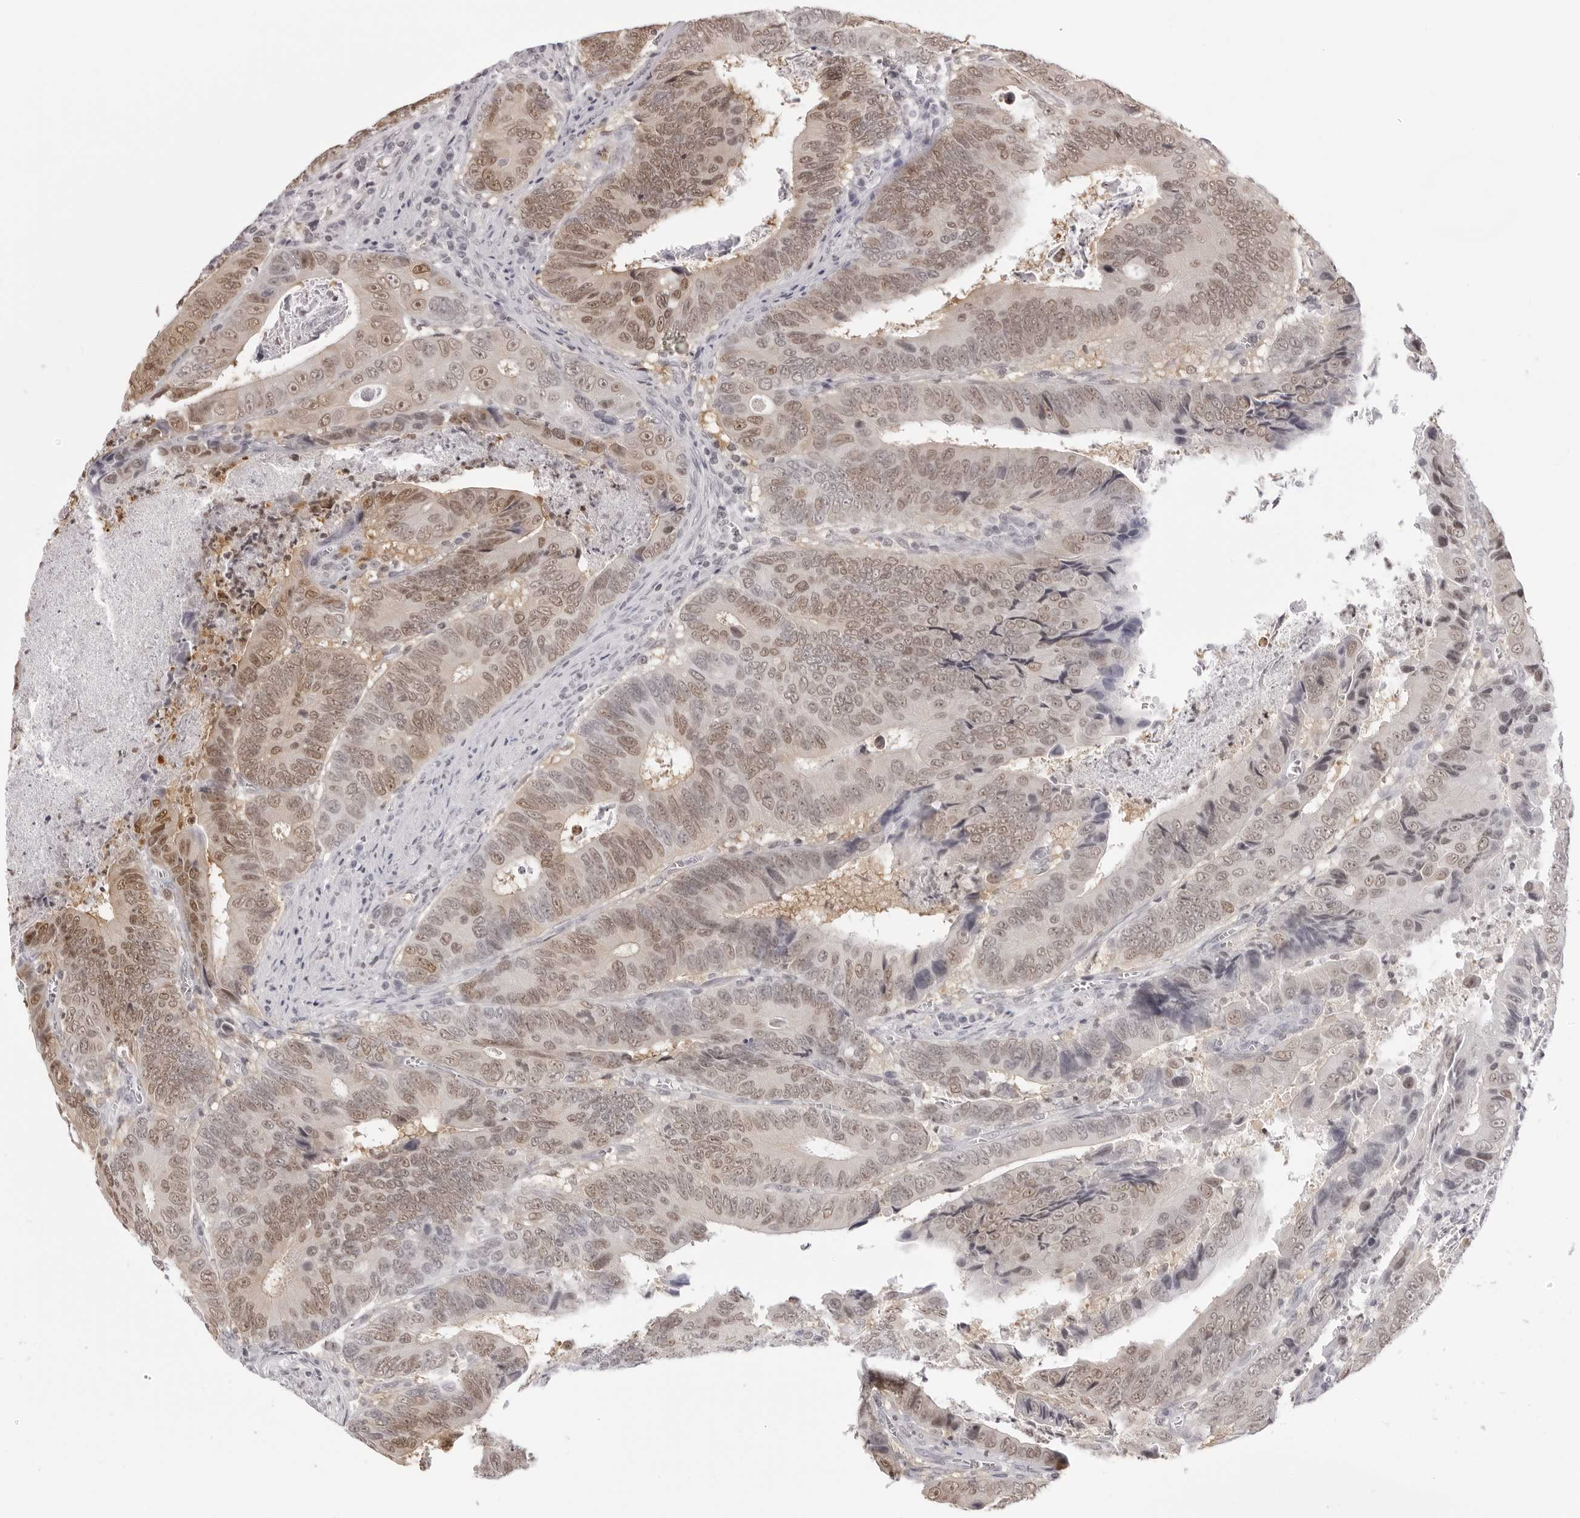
{"staining": {"intensity": "moderate", "quantity": "25%-75%", "location": "nuclear"}, "tissue": "colorectal cancer", "cell_type": "Tumor cells", "image_type": "cancer", "snomed": [{"axis": "morphology", "description": "Adenocarcinoma, NOS"}, {"axis": "topography", "description": "Colon"}], "caption": "Immunohistochemical staining of human colorectal cancer (adenocarcinoma) displays moderate nuclear protein positivity in about 25%-75% of tumor cells. The staining was performed using DAB (3,3'-diaminobenzidine), with brown indicating positive protein expression. Nuclei are stained blue with hematoxylin.", "gene": "HSPA4", "patient": {"sex": "male", "age": 72}}